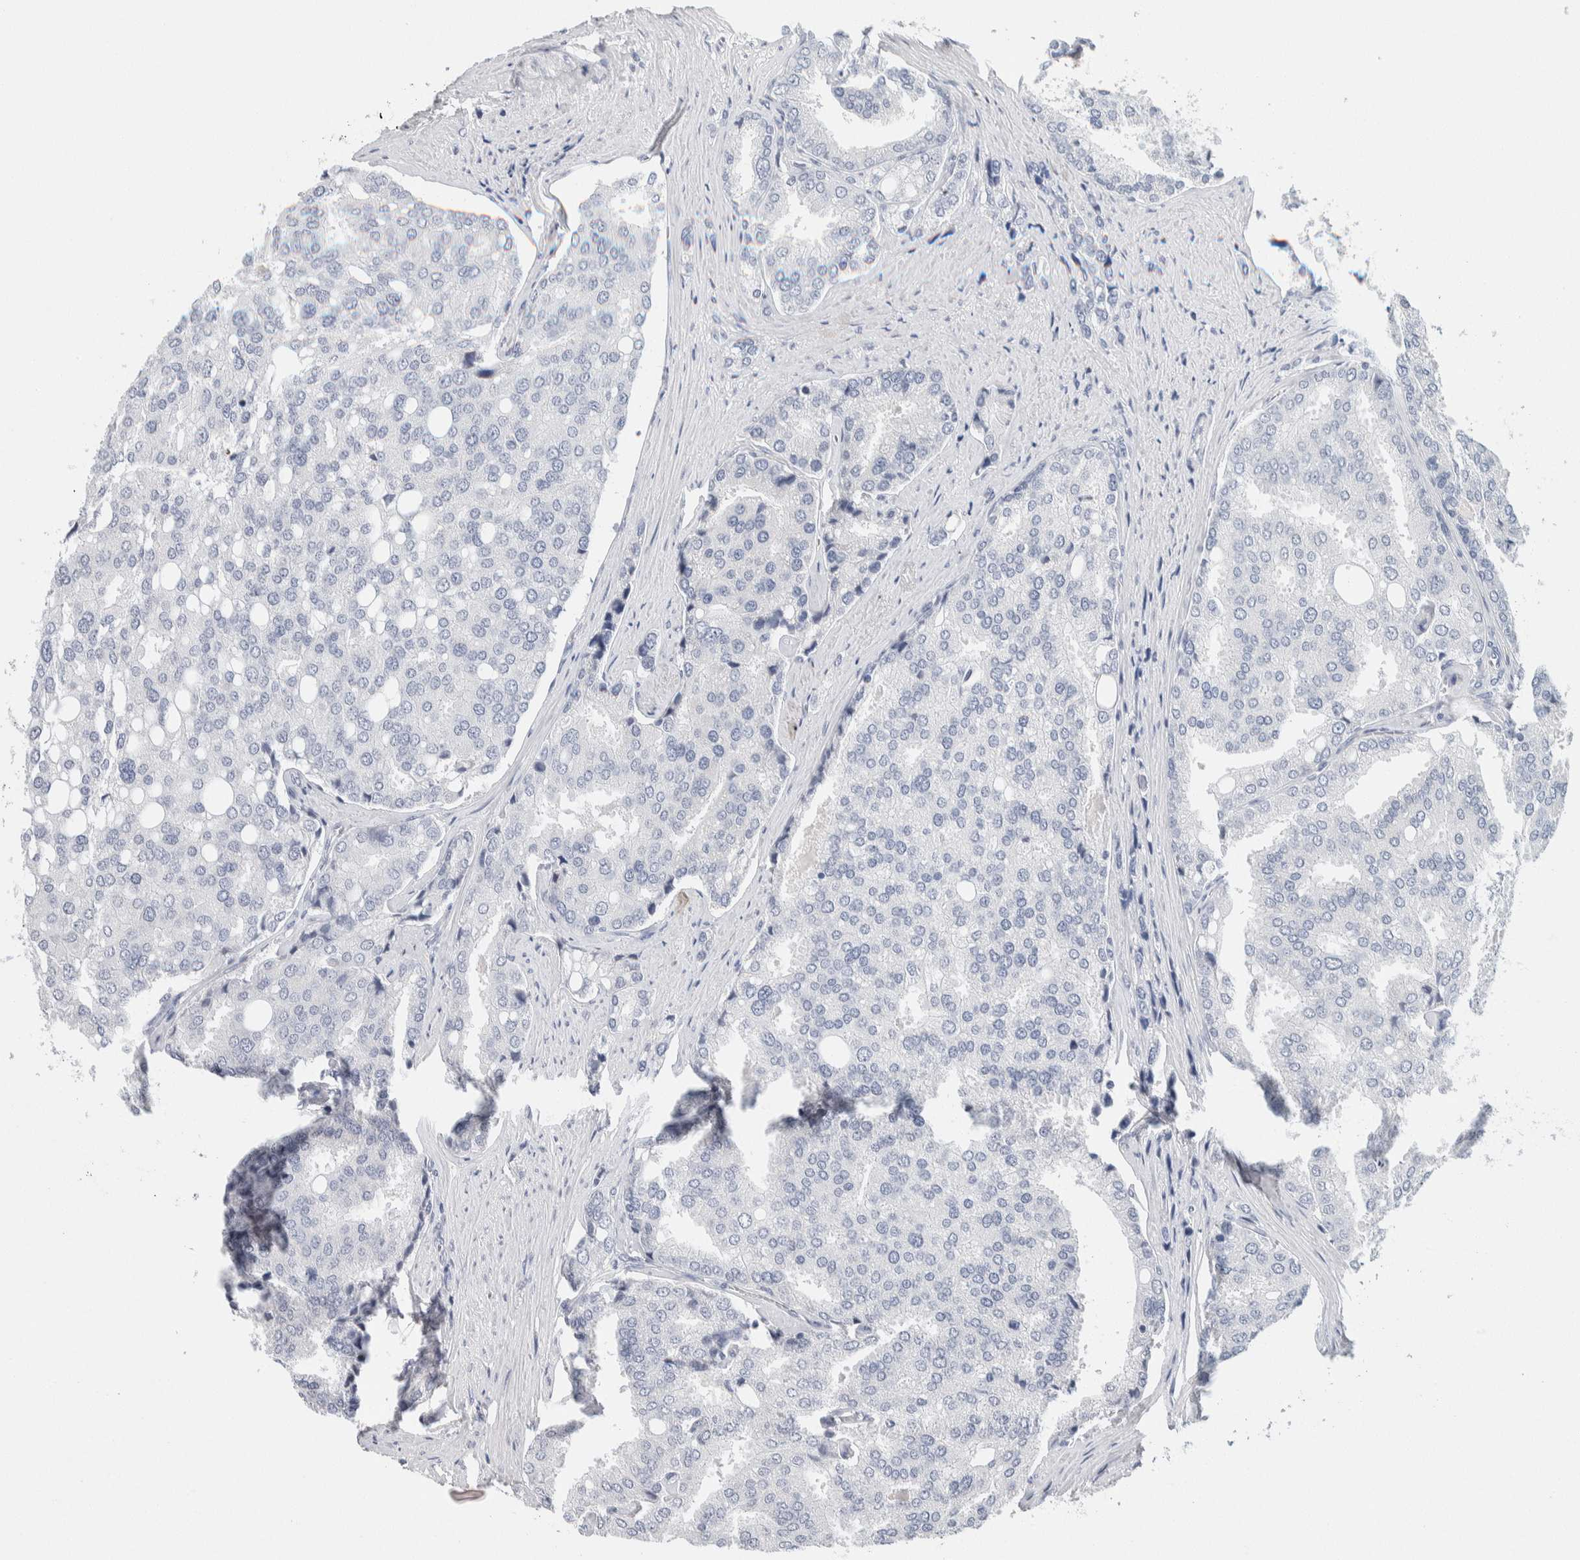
{"staining": {"intensity": "negative", "quantity": "none", "location": "none"}, "tissue": "prostate cancer", "cell_type": "Tumor cells", "image_type": "cancer", "snomed": [{"axis": "morphology", "description": "Adenocarcinoma, High grade"}, {"axis": "topography", "description": "Prostate"}], "caption": "A high-resolution micrograph shows immunohistochemistry (IHC) staining of prostate high-grade adenocarcinoma, which shows no significant positivity in tumor cells.", "gene": "SCN2A", "patient": {"sex": "male", "age": 50}}